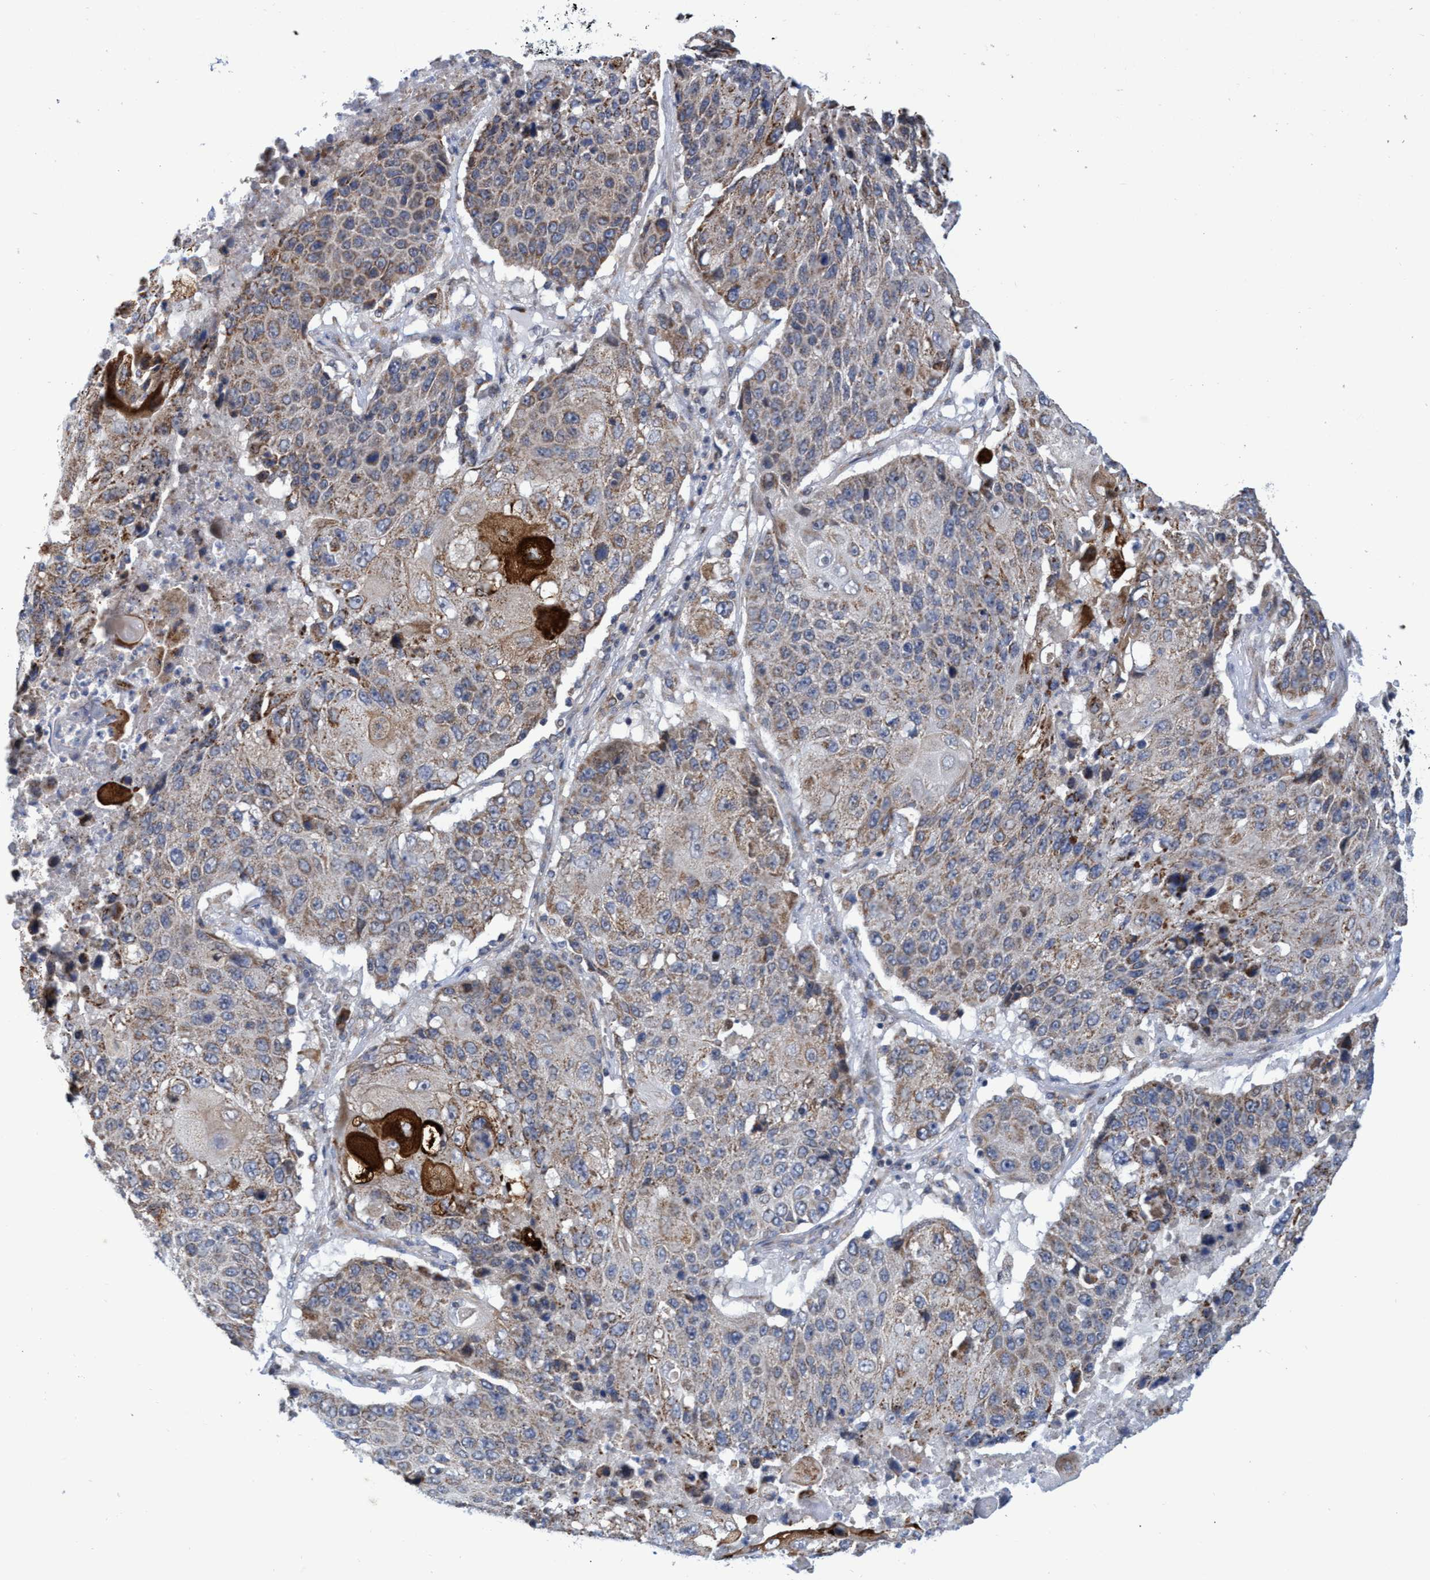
{"staining": {"intensity": "strong", "quantity": "<25%", "location": "cytoplasmic/membranous"}, "tissue": "lung cancer", "cell_type": "Tumor cells", "image_type": "cancer", "snomed": [{"axis": "morphology", "description": "Squamous cell carcinoma, NOS"}, {"axis": "topography", "description": "Lung"}], "caption": "This histopathology image exhibits immunohistochemistry (IHC) staining of lung cancer, with medium strong cytoplasmic/membranous staining in approximately <25% of tumor cells.", "gene": "NAT16", "patient": {"sex": "male", "age": 61}}